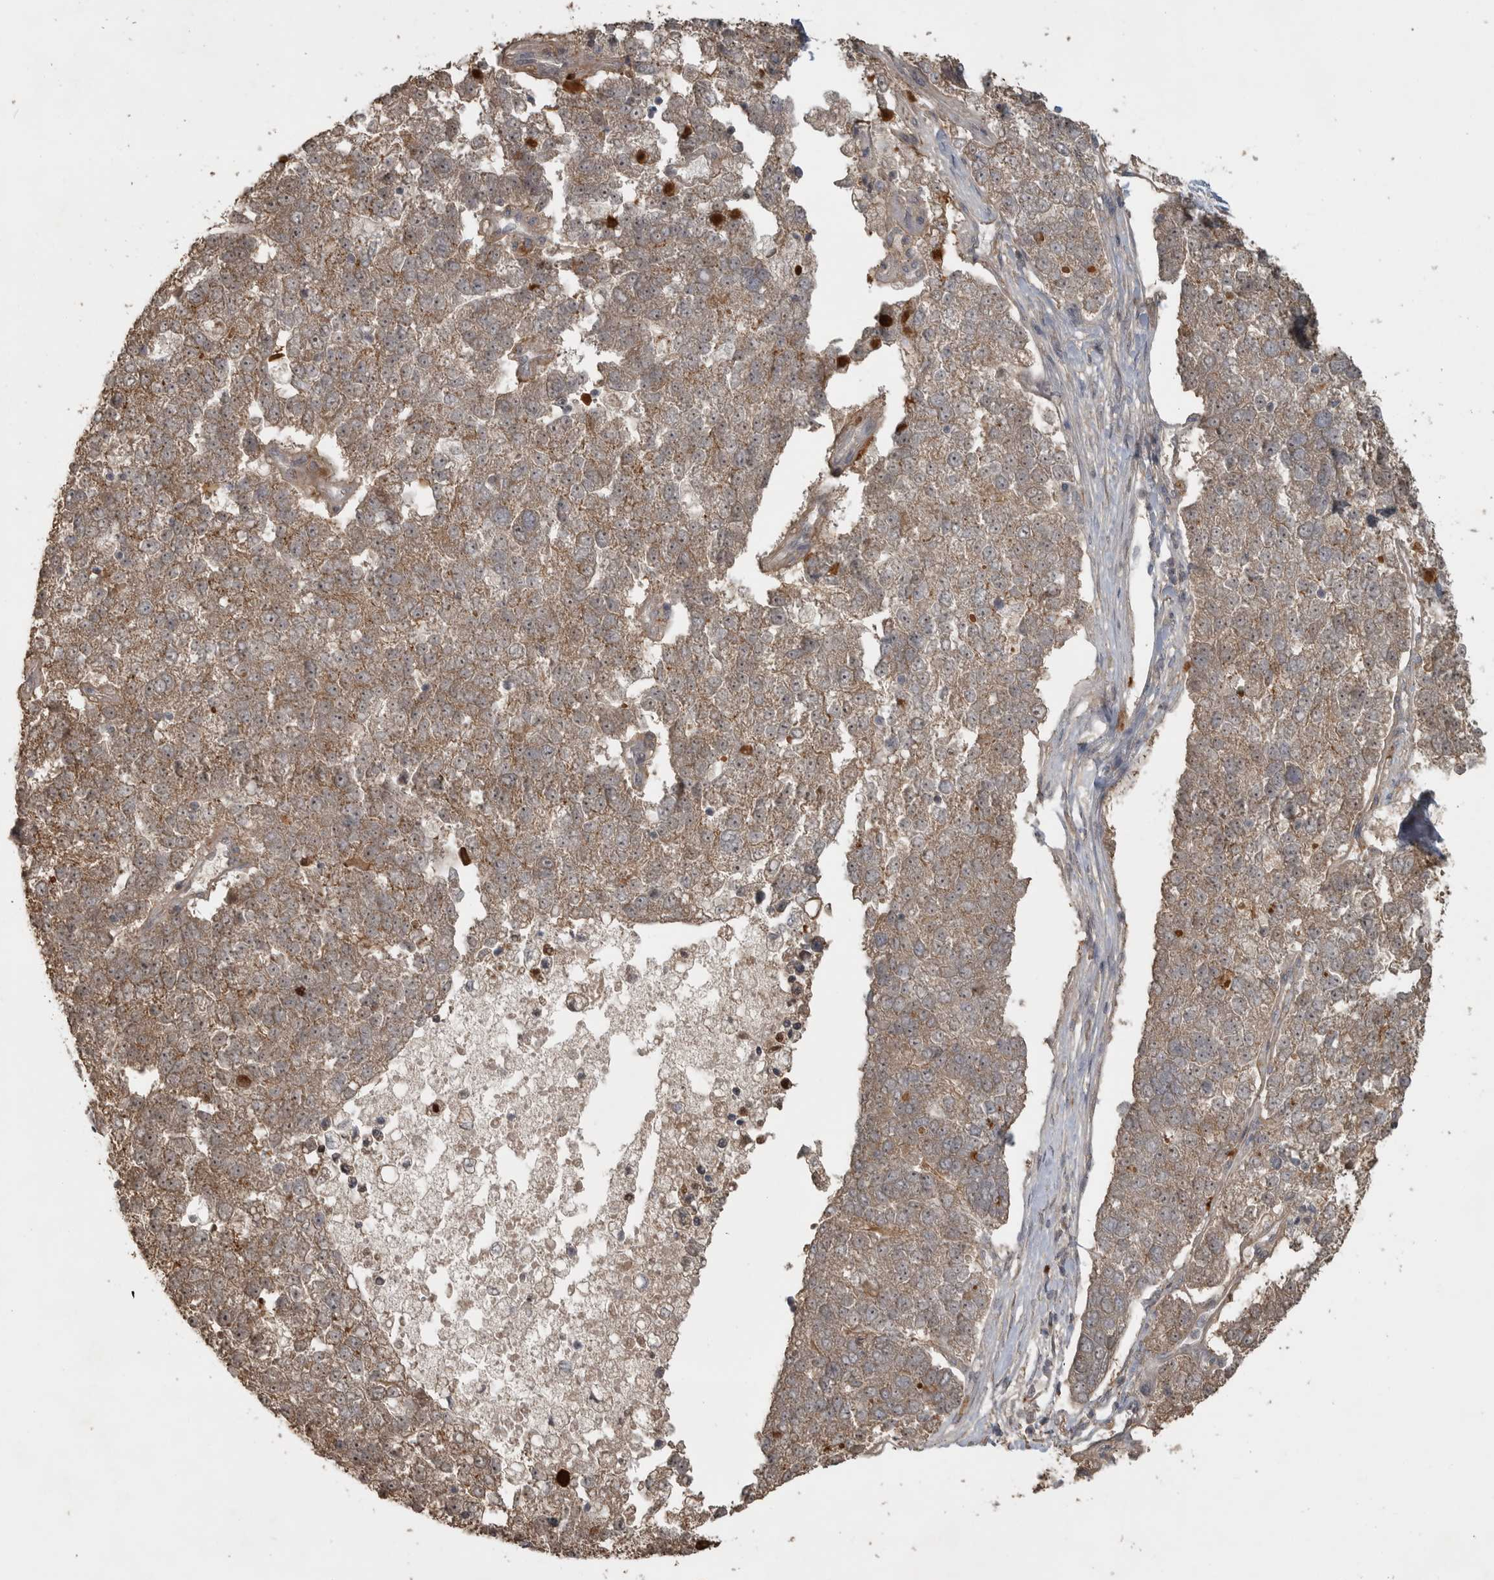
{"staining": {"intensity": "weak", "quantity": ">75%", "location": "cytoplasmic/membranous"}, "tissue": "pancreatic cancer", "cell_type": "Tumor cells", "image_type": "cancer", "snomed": [{"axis": "morphology", "description": "Adenocarcinoma, NOS"}, {"axis": "topography", "description": "Pancreas"}], "caption": "Immunohistochemistry (IHC) micrograph of neoplastic tissue: human adenocarcinoma (pancreatic) stained using IHC shows low levels of weak protein expression localized specifically in the cytoplasmic/membranous of tumor cells, appearing as a cytoplasmic/membranous brown color.", "gene": "LLGL1", "patient": {"sex": "female", "age": 61}}